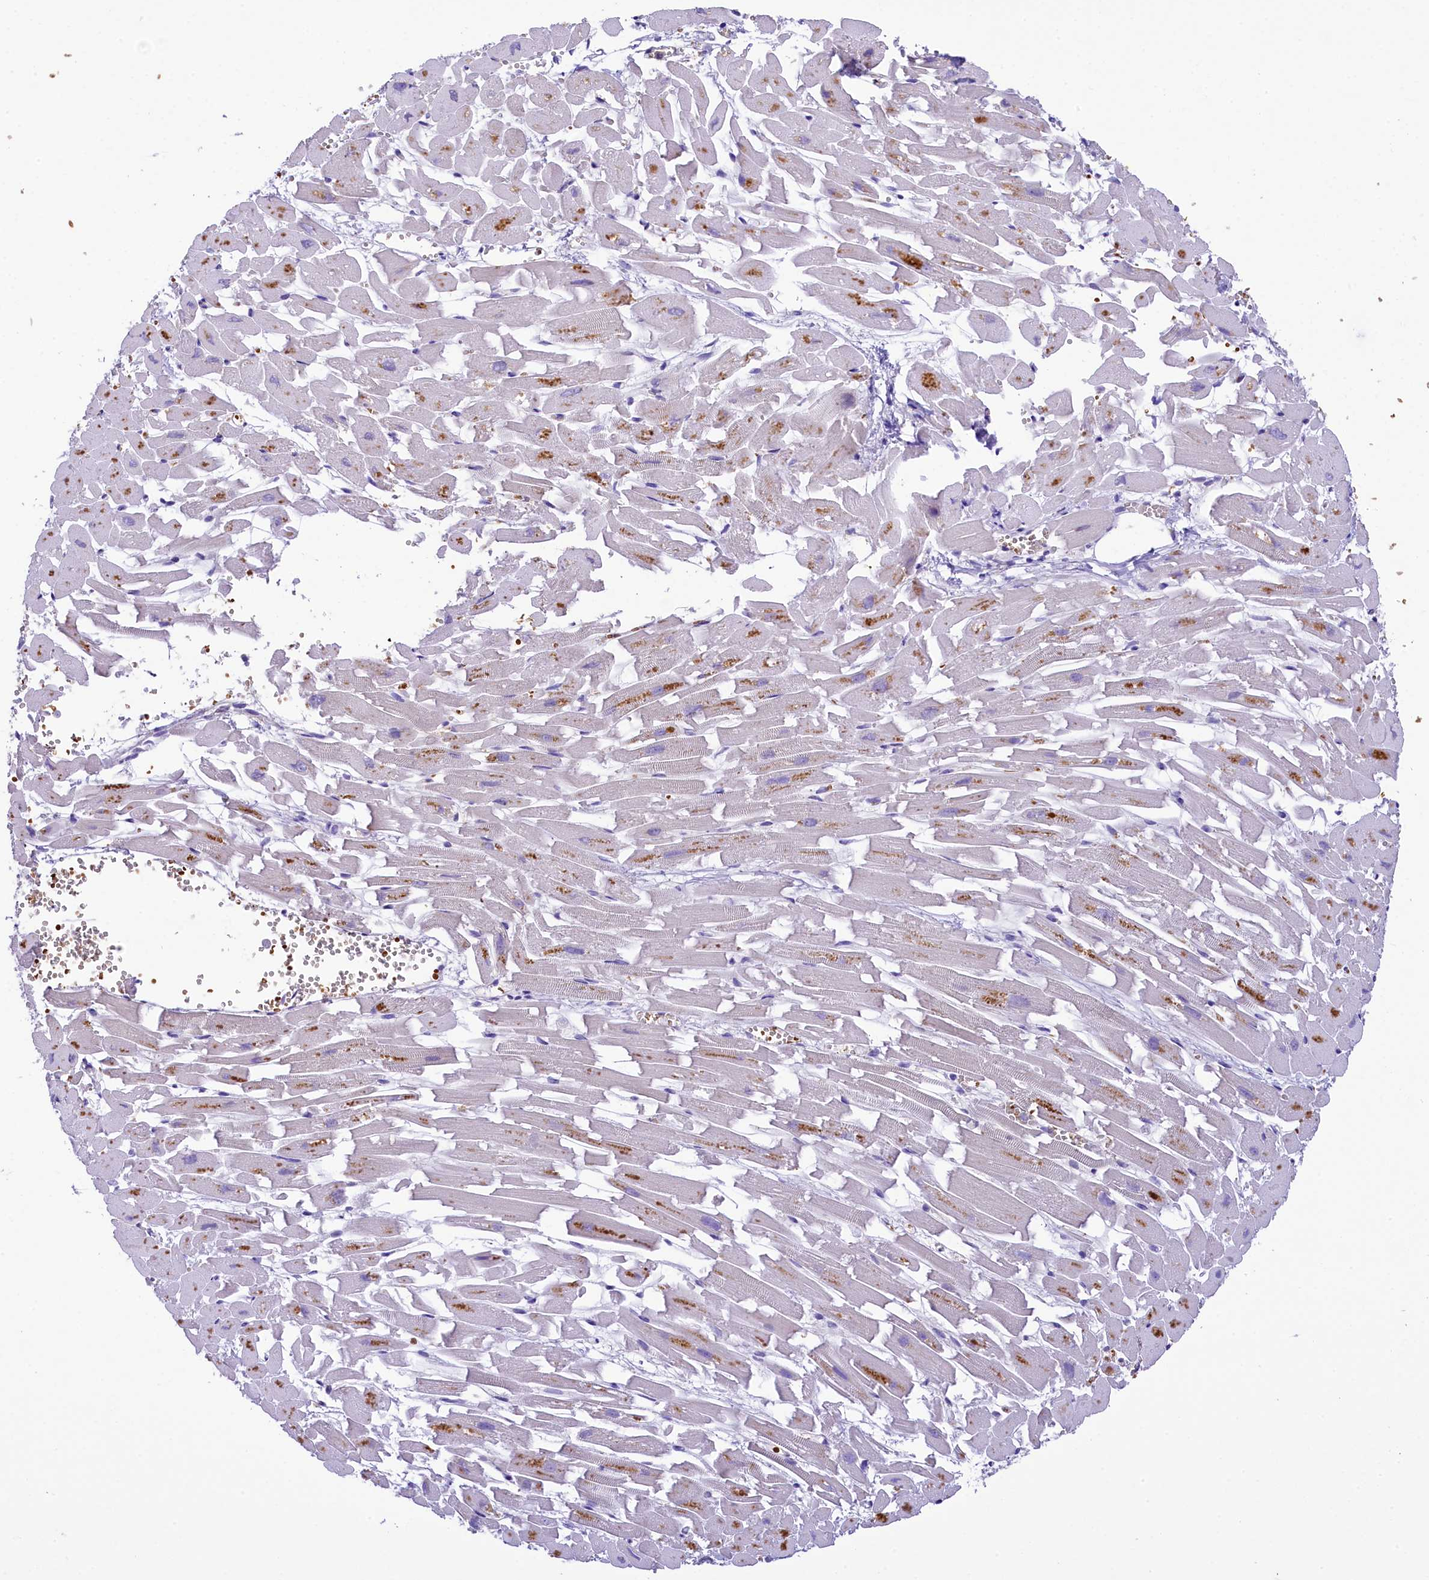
{"staining": {"intensity": "negative", "quantity": "none", "location": "none"}, "tissue": "heart muscle", "cell_type": "Cardiomyocytes", "image_type": "normal", "snomed": [{"axis": "morphology", "description": "Normal tissue, NOS"}, {"axis": "topography", "description": "Heart"}], "caption": "Immunohistochemical staining of normal human heart muscle demonstrates no significant positivity in cardiomyocytes. Brightfield microscopy of immunohistochemistry stained with DAB (brown) and hematoxylin (blue), captured at high magnification.", "gene": "LARP4", "patient": {"sex": "female", "age": 64}}